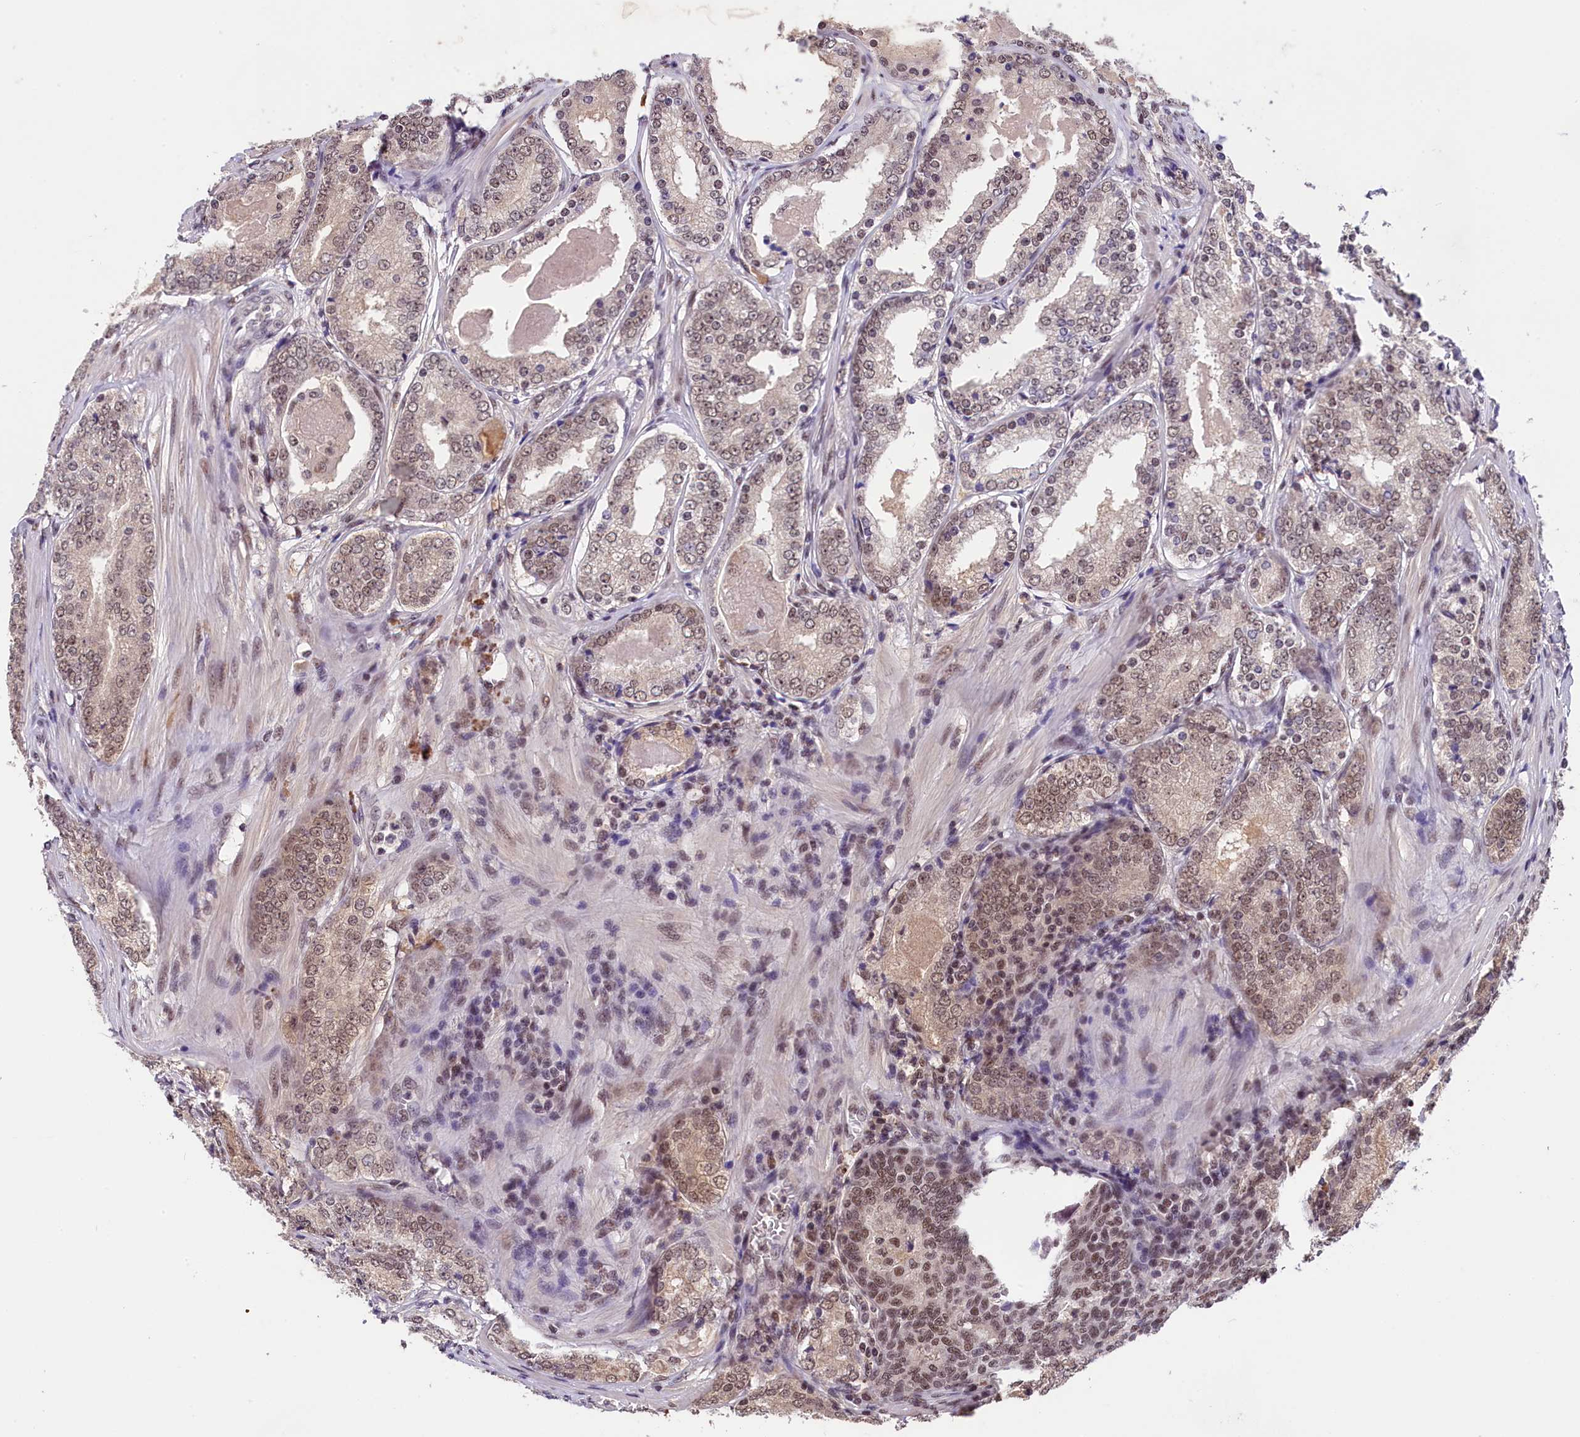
{"staining": {"intensity": "moderate", "quantity": "25%-75%", "location": "nuclear"}, "tissue": "prostate cancer", "cell_type": "Tumor cells", "image_type": "cancer", "snomed": [{"axis": "morphology", "description": "Adenocarcinoma, Low grade"}, {"axis": "topography", "description": "Prostate"}], "caption": "Immunohistochemical staining of prostate cancer reveals moderate nuclear protein positivity in approximately 25%-75% of tumor cells.", "gene": "ZC3H4", "patient": {"sex": "male", "age": 68}}